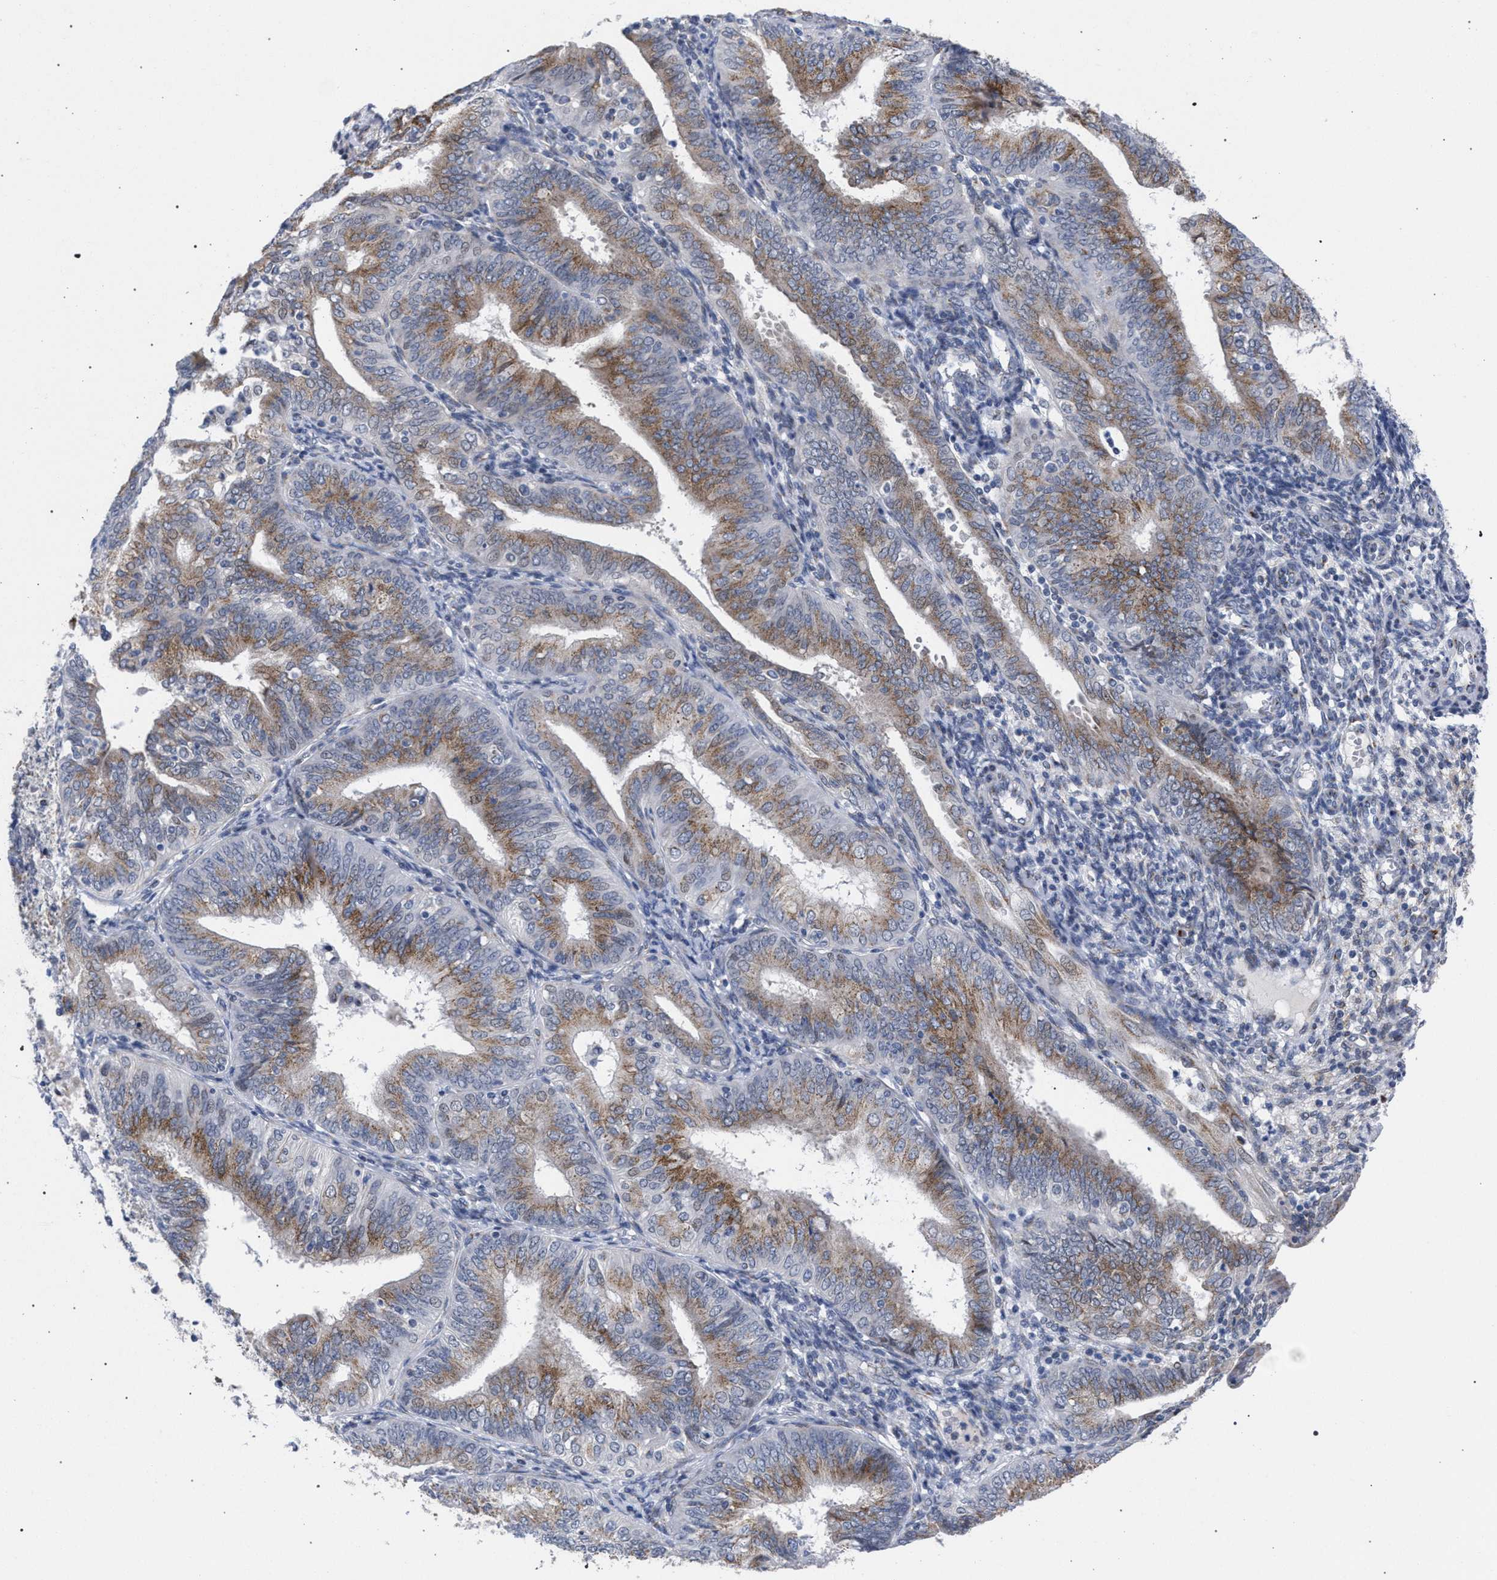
{"staining": {"intensity": "moderate", "quantity": ">75%", "location": "cytoplasmic/membranous"}, "tissue": "endometrial cancer", "cell_type": "Tumor cells", "image_type": "cancer", "snomed": [{"axis": "morphology", "description": "Adenocarcinoma, NOS"}, {"axis": "topography", "description": "Endometrium"}], "caption": "Immunohistochemical staining of human endometrial adenocarcinoma shows moderate cytoplasmic/membranous protein expression in approximately >75% of tumor cells.", "gene": "GOLGA2", "patient": {"sex": "female", "age": 58}}